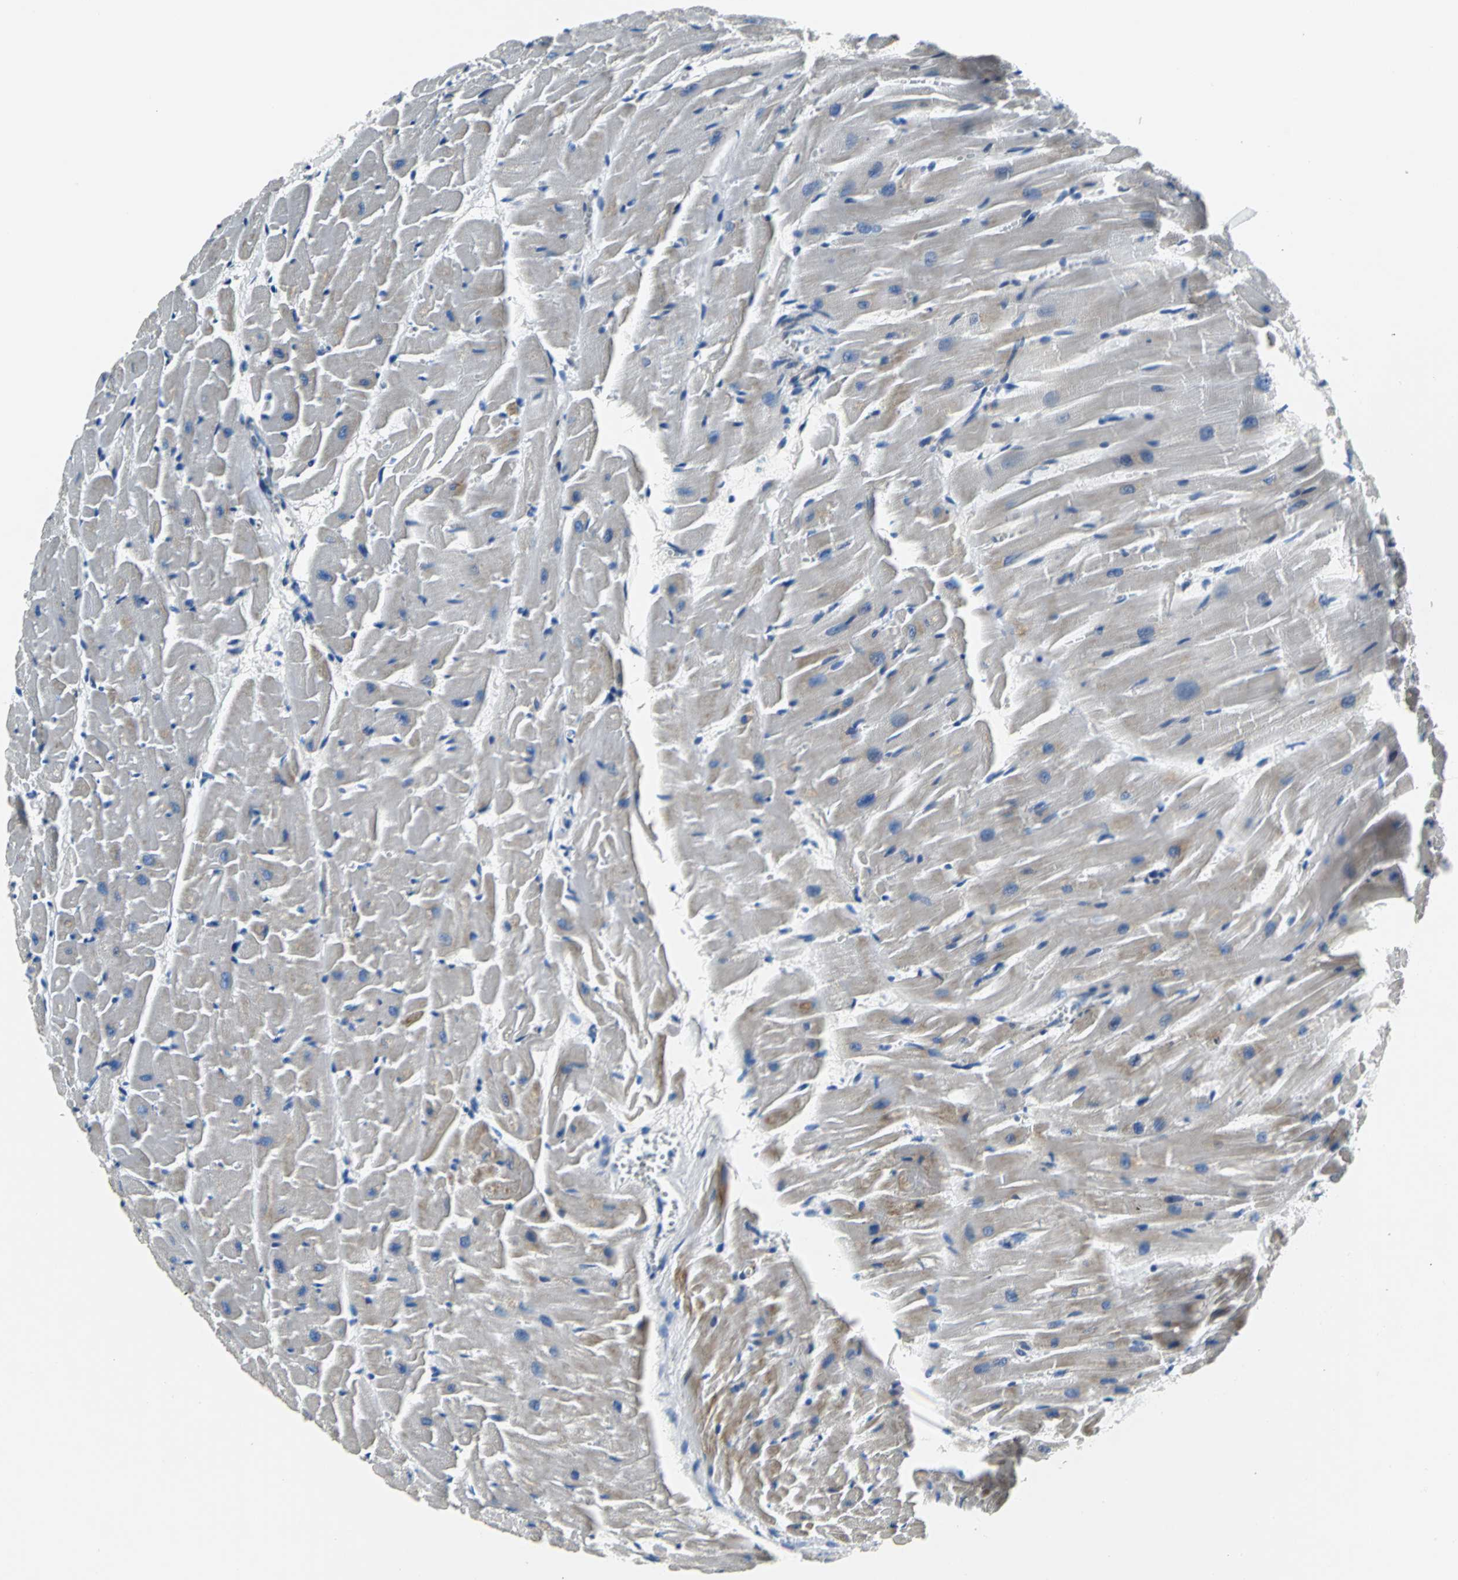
{"staining": {"intensity": "weak", "quantity": "25%-75%", "location": "cytoplasmic/membranous"}, "tissue": "heart muscle", "cell_type": "Cardiomyocytes", "image_type": "normal", "snomed": [{"axis": "morphology", "description": "Normal tissue, NOS"}, {"axis": "topography", "description": "Heart"}], "caption": "The image reveals a brown stain indicating the presence of a protein in the cytoplasmic/membranous of cardiomyocytes in heart muscle.", "gene": "IFI6", "patient": {"sex": "female", "age": 19}}